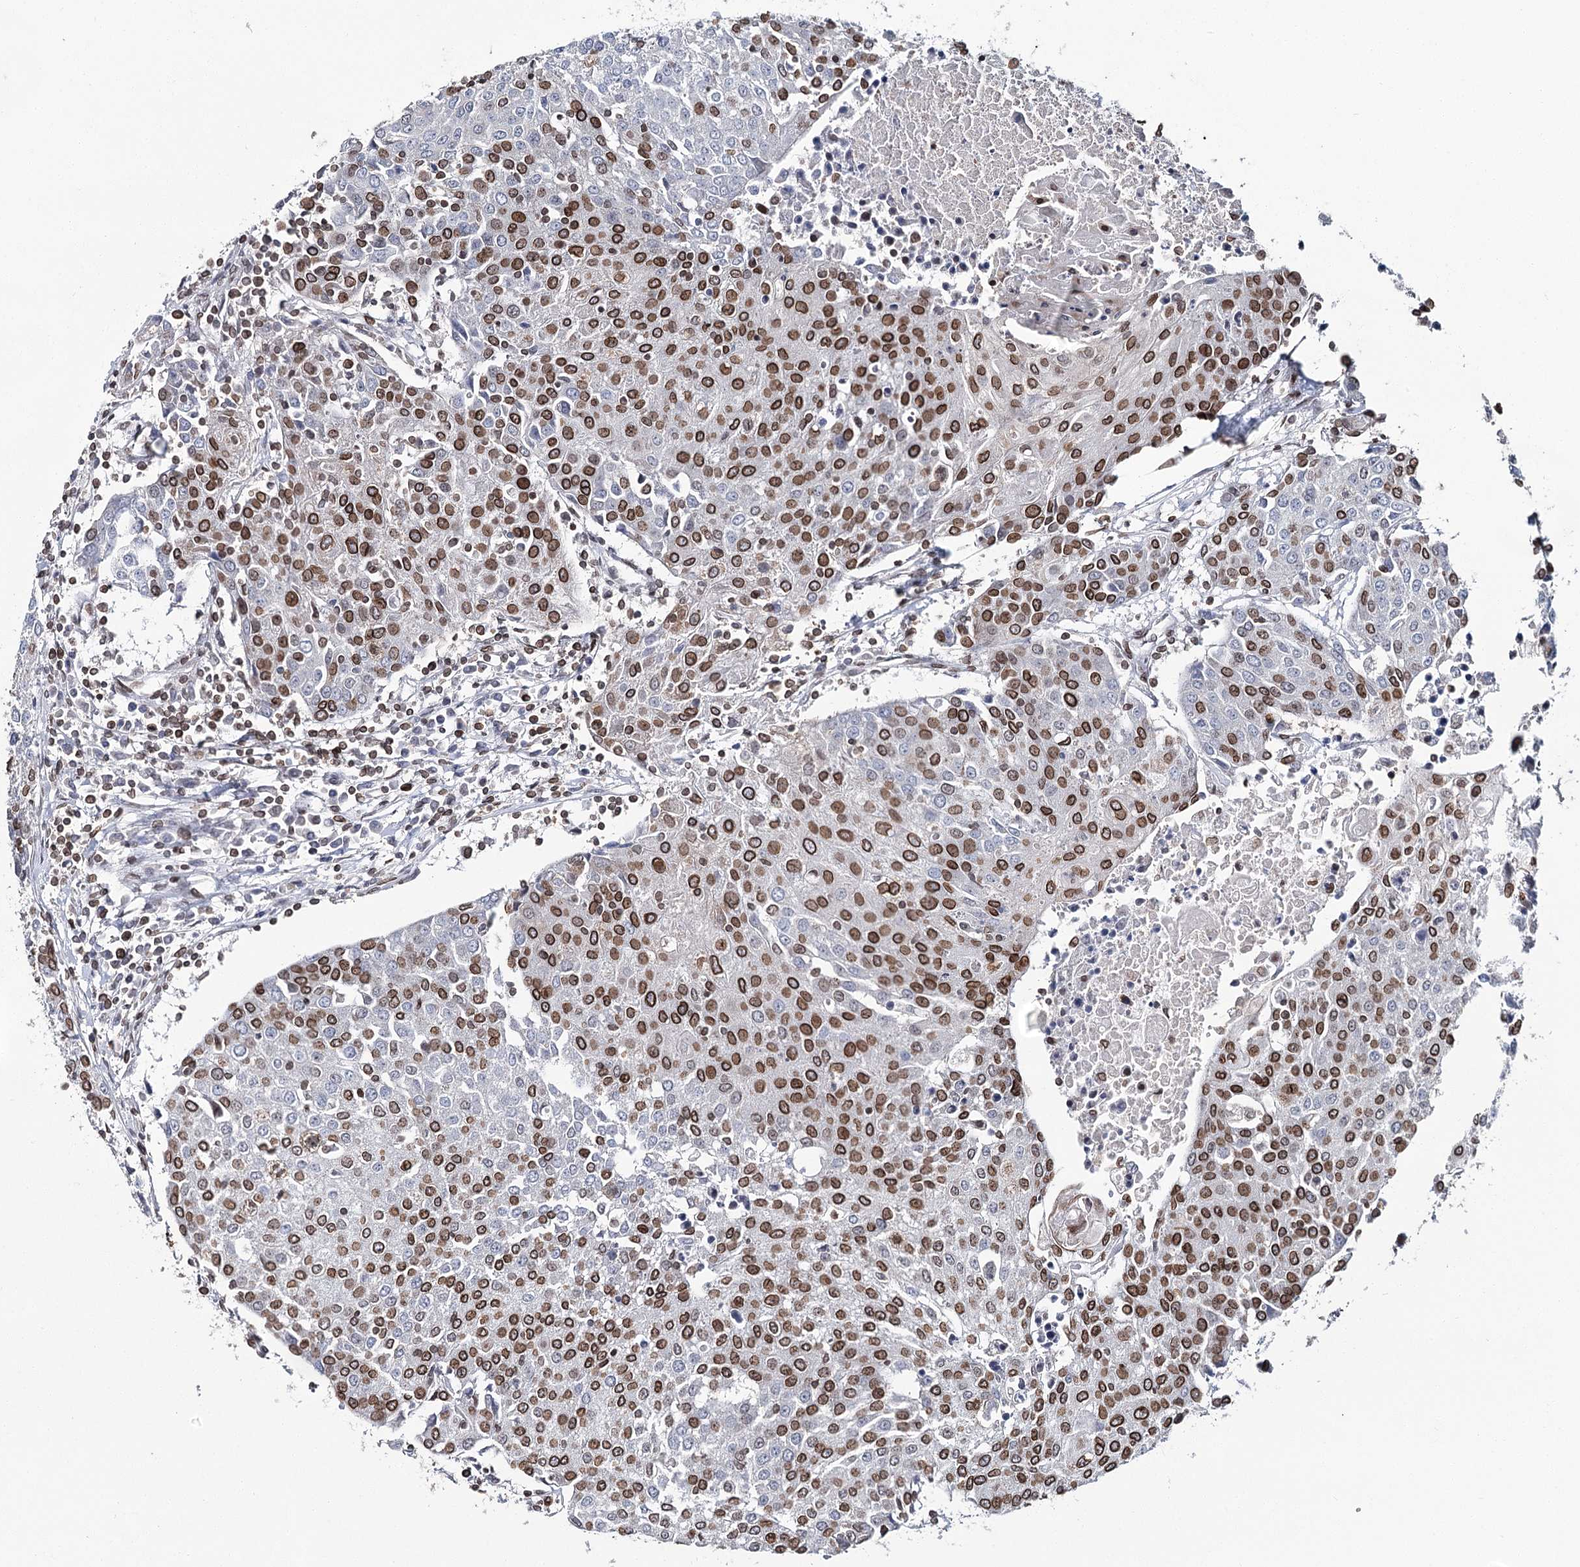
{"staining": {"intensity": "strong", "quantity": ">75%", "location": "cytoplasmic/membranous,nuclear"}, "tissue": "urothelial cancer", "cell_type": "Tumor cells", "image_type": "cancer", "snomed": [{"axis": "morphology", "description": "Urothelial carcinoma, High grade"}, {"axis": "topography", "description": "Urinary bladder"}], "caption": "About >75% of tumor cells in human urothelial cancer reveal strong cytoplasmic/membranous and nuclear protein expression as visualized by brown immunohistochemical staining.", "gene": "KIAA0930", "patient": {"sex": "female", "age": 85}}